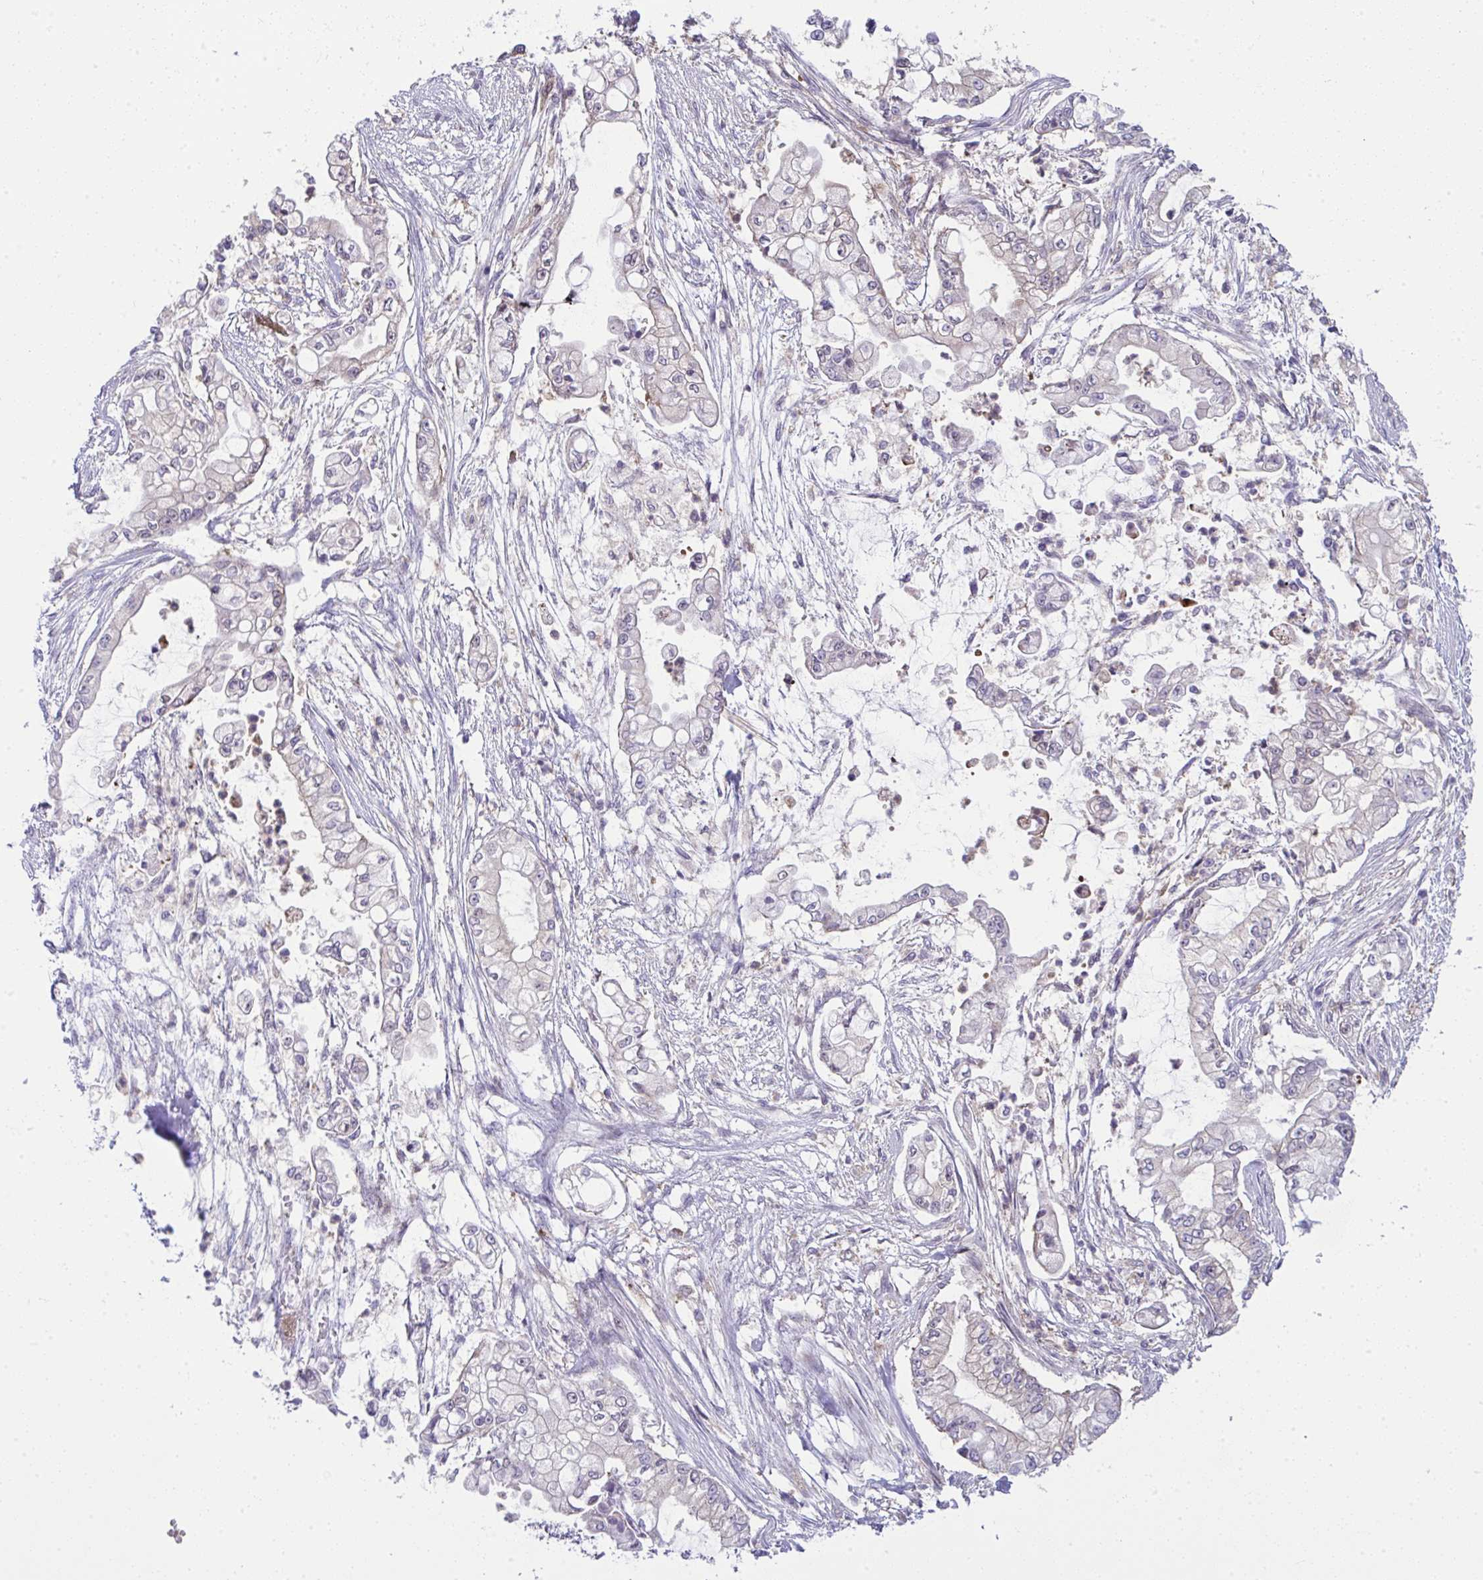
{"staining": {"intensity": "negative", "quantity": "none", "location": "none"}, "tissue": "pancreatic cancer", "cell_type": "Tumor cells", "image_type": "cancer", "snomed": [{"axis": "morphology", "description": "Adenocarcinoma, NOS"}, {"axis": "topography", "description": "Pancreas"}], "caption": "Immunohistochemical staining of human pancreatic adenocarcinoma displays no significant positivity in tumor cells.", "gene": "ALDH16A1", "patient": {"sex": "female", "age": 69}}